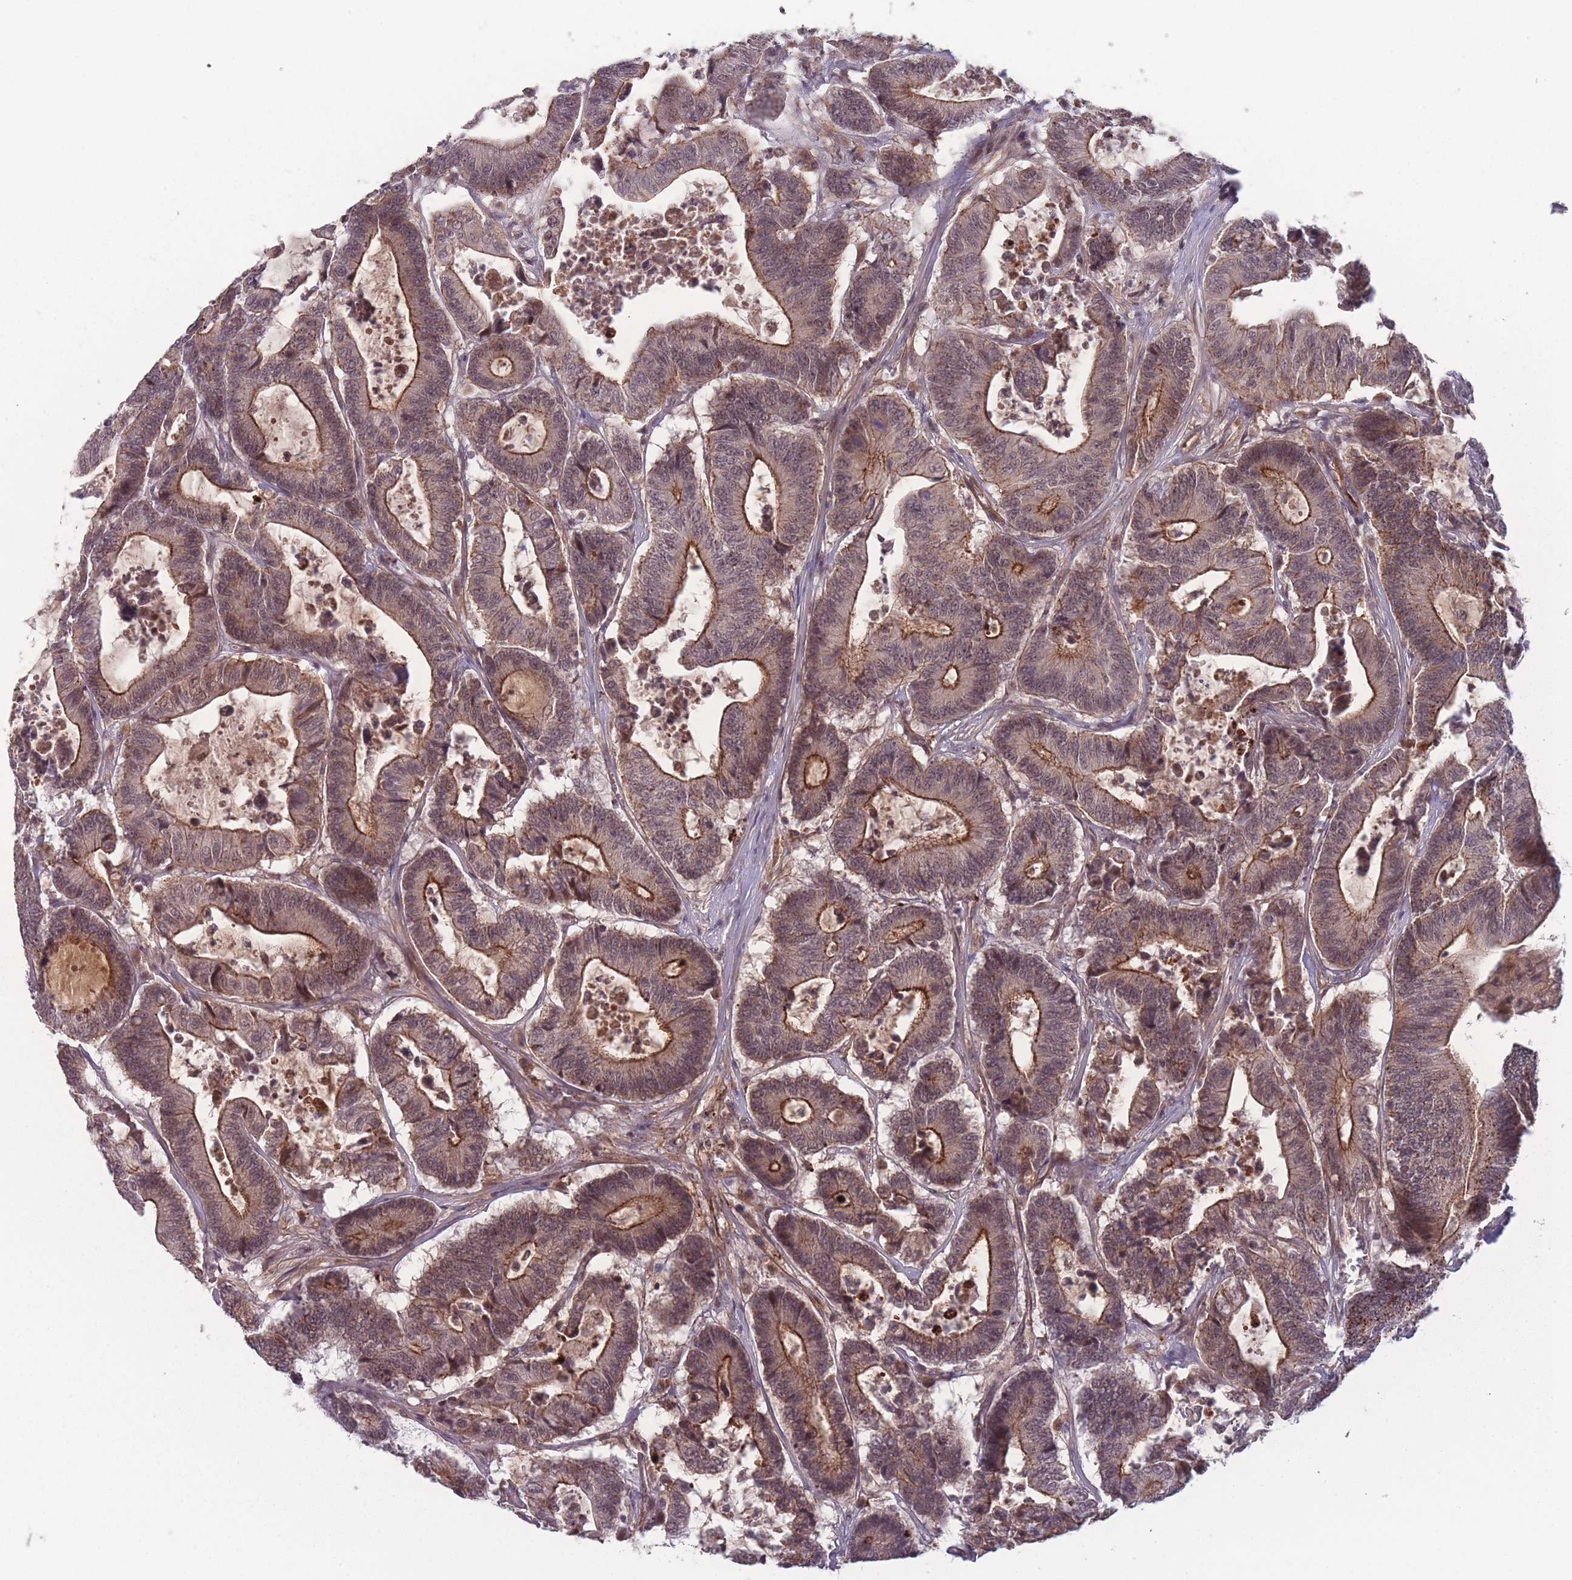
{"staining": {"intensity": "moderate", "quantity": ">75%", "location": "cytoplasmic/membranous,nuclear"}, "tissue": "colorectal cancer", "cell_type": "Tumor cells", "image_type": "cancer", "snomed": [{"axis": "morphology", "description": "Adenocarcinoma, NOS"}, {"axis": "topography", "description": "Colon"}], "caption": "Human colorectal cancer (adenocarcinoma) stained with a brown dye shows moderate cytoplasmic/membranous and nuclear positive positivity in about >75% of tumor cells.", "gene": "TMEM232", "patient": {"sex": "female", "age": 84}}